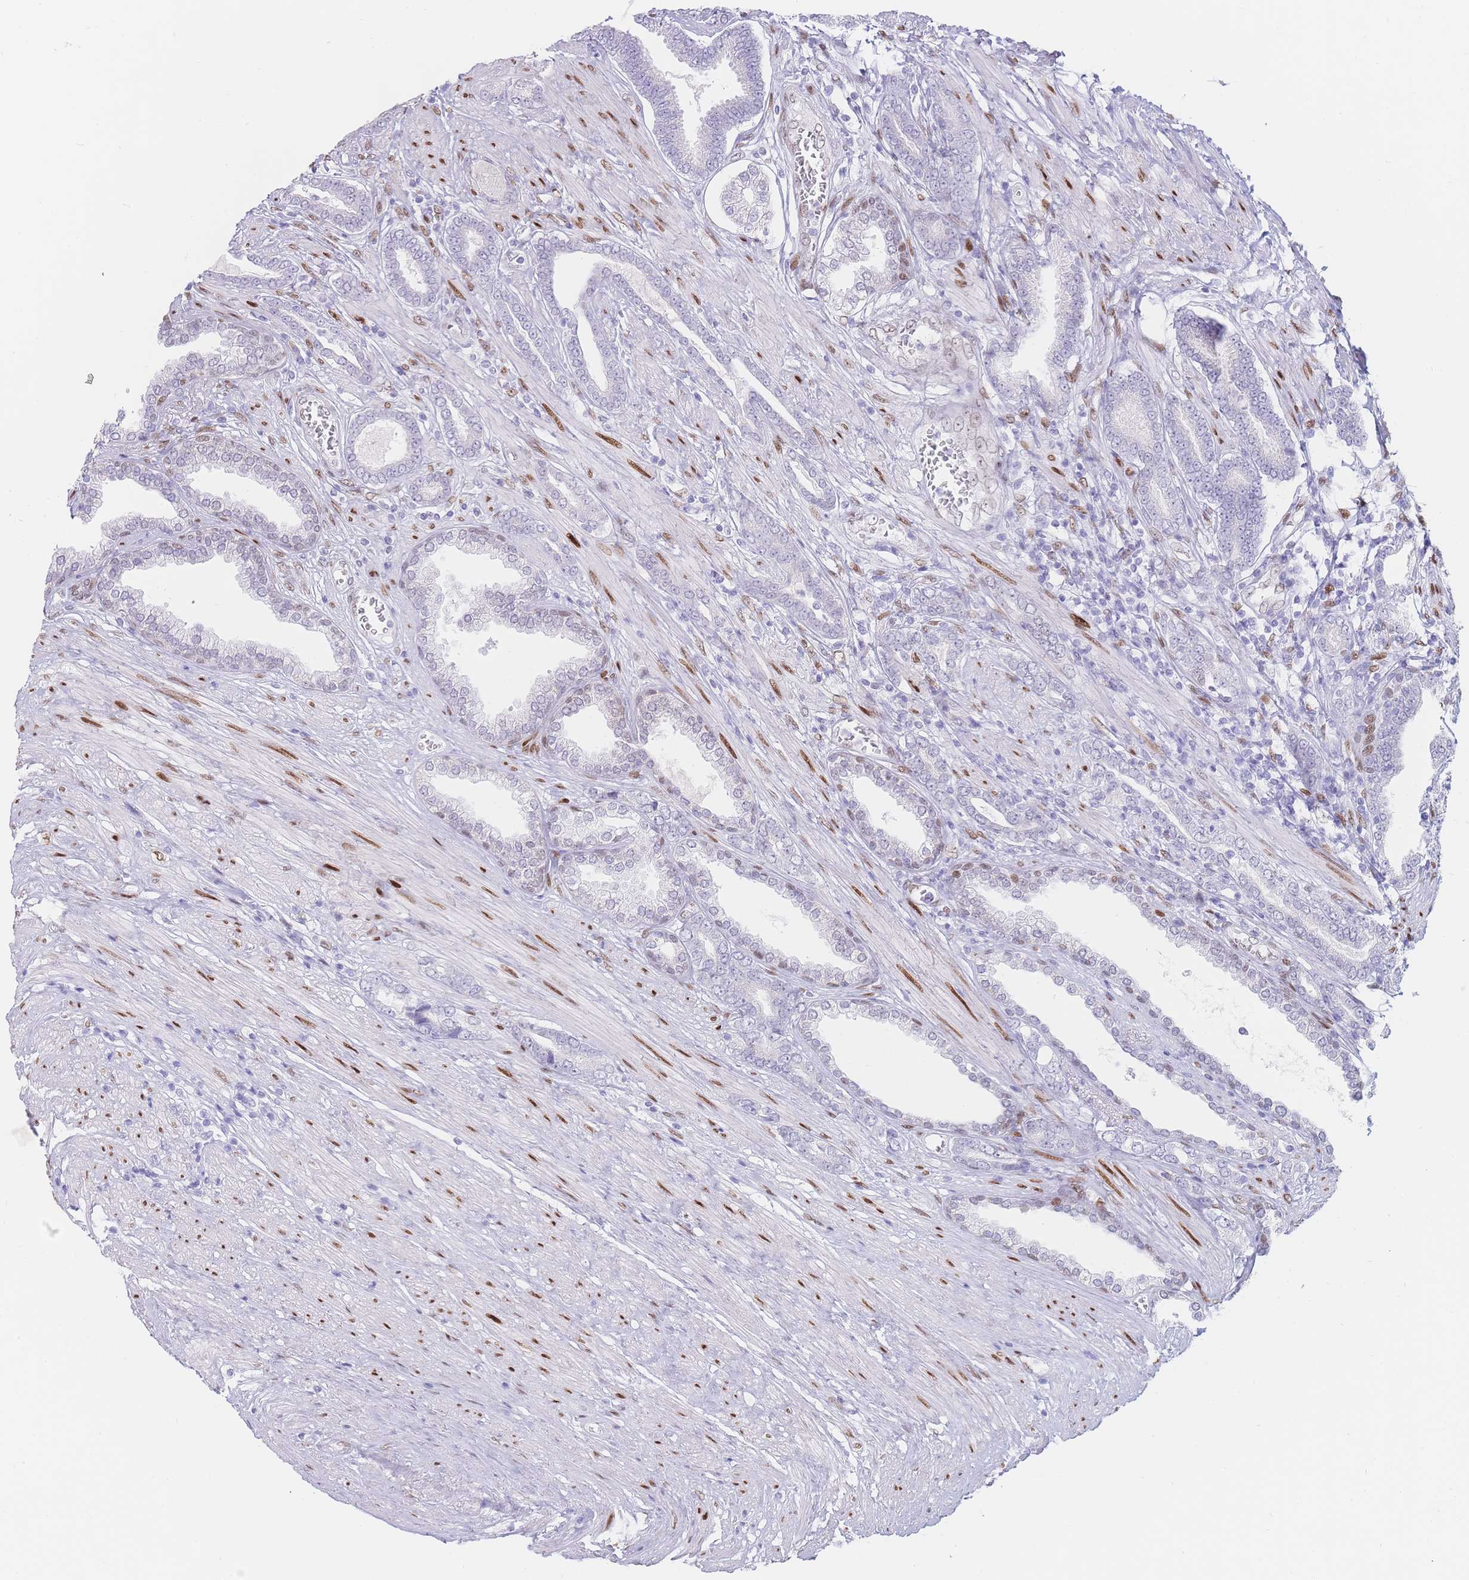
{"staining": {"intensity": "negative", "quantity": "none", "location": "none"}, "tissue": "prostate cancer", "cell_type": "Tumor cells", "image_type": "cancer", "snomed": [{"axis": "morphology", "description": "Adenocarcinoma, NOS"}, {"axis": "topography", "description": "Prostate and seminal vesicle, NOS"}], "caption": "Human prostate cancer stained for a protein using IHC exhibits no staining in tumor cells.", "gene": "PSMB5", "patient": {"sex": "male", "age": 76}}